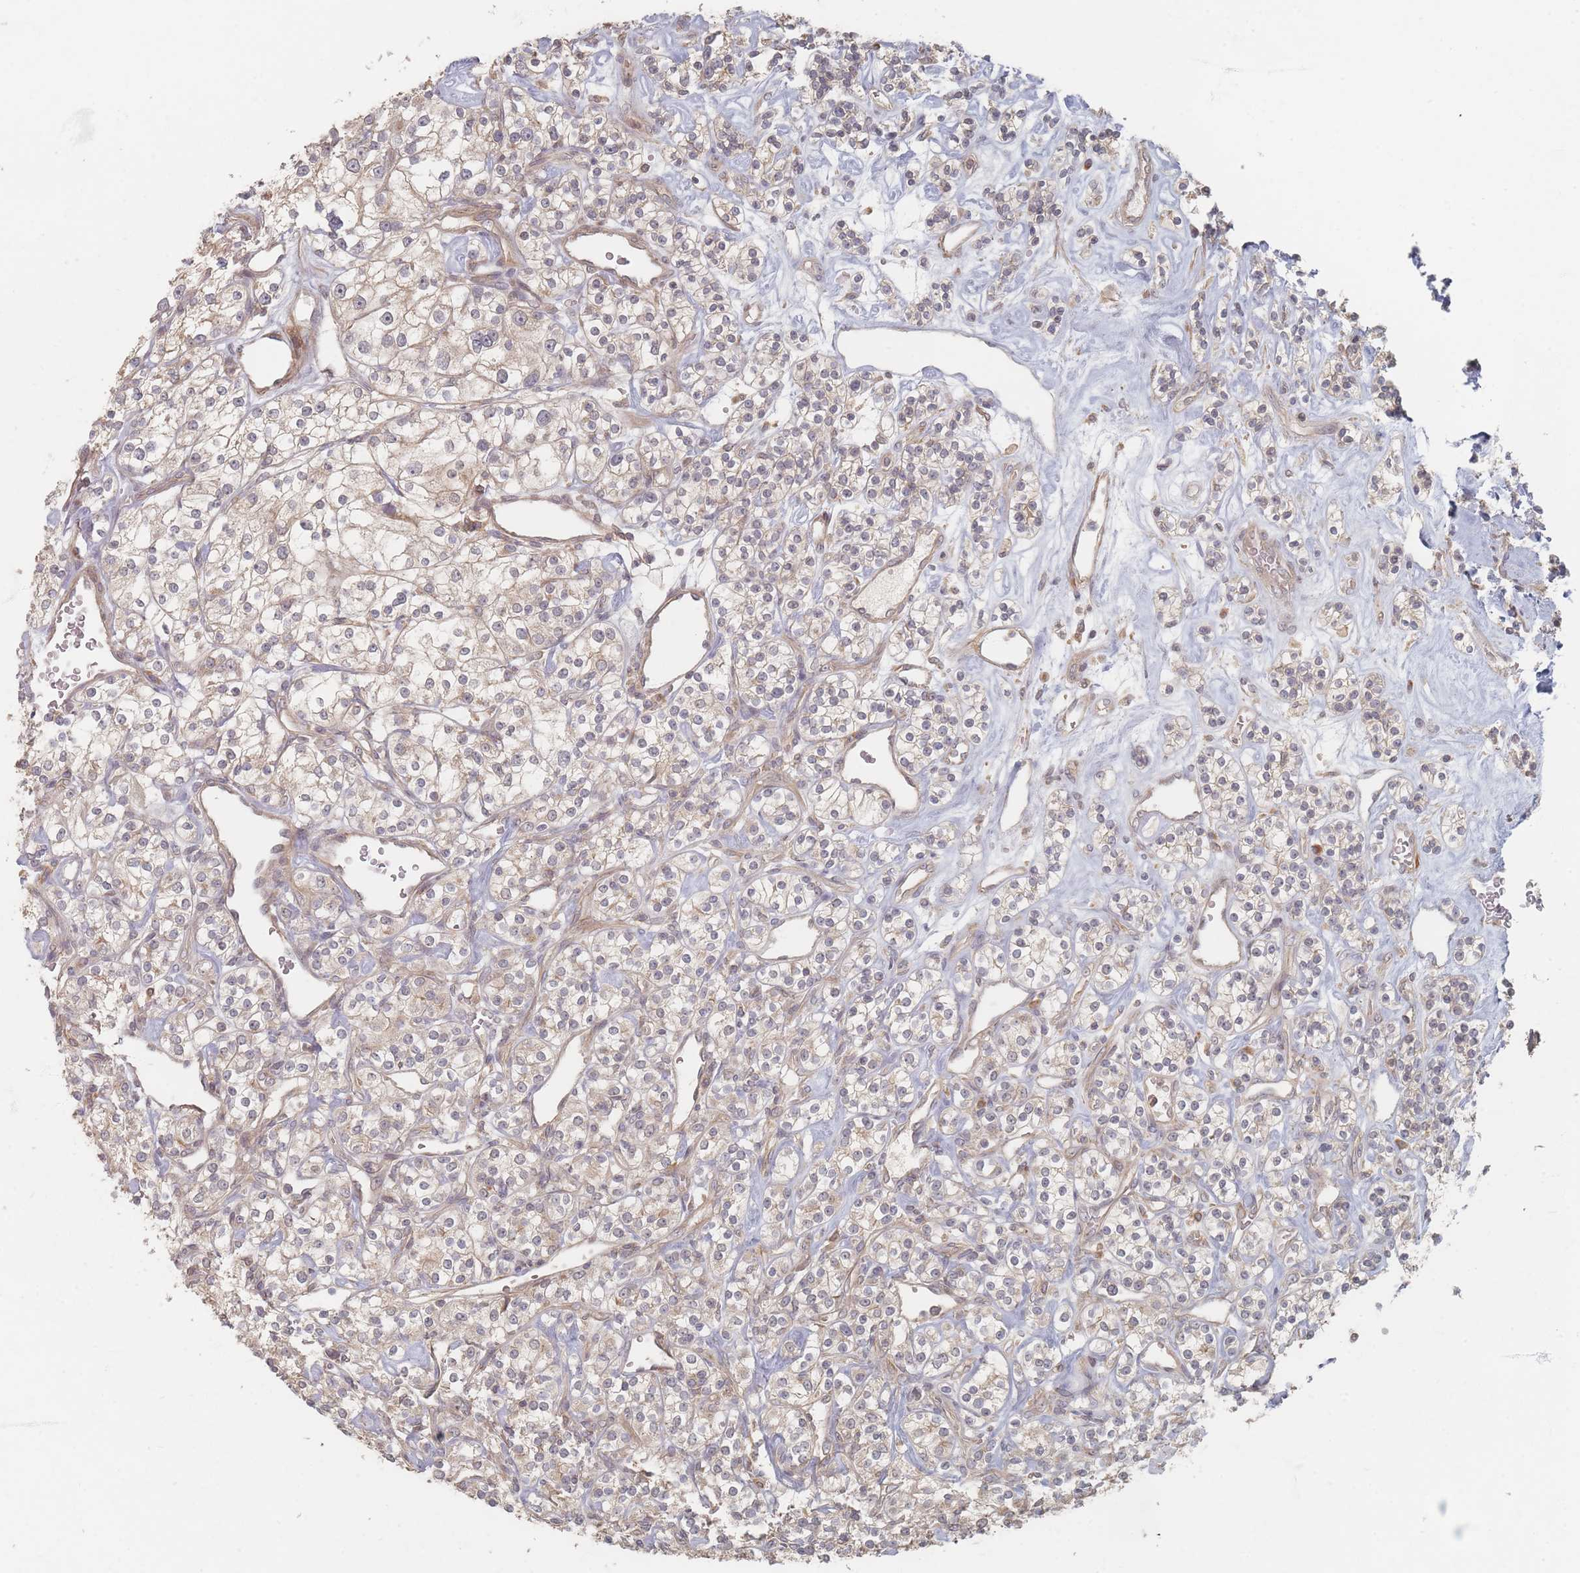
{"staining": {"intensity": "weak", "quantity": "25%-75%", "location": "cytoplasmic/membranous"}, "tissue": "renal cancer", "cell_type": "Tumor cells", "image_type": "cancer", "snomed": [{"axis": "morphology", "description": "Adenocarcinoma, NOS"}, {"axis": "topography", "description": "Kidney"}], "caption": "Adenocarcinoma (renal) stained with immunohistochemistry demonstrates weak cytoplasmic/membranous positivity in approximately 25%-75% of tumor cells.", "gene": "GLE1", "patient": {"sex": "male", "age": 77}}